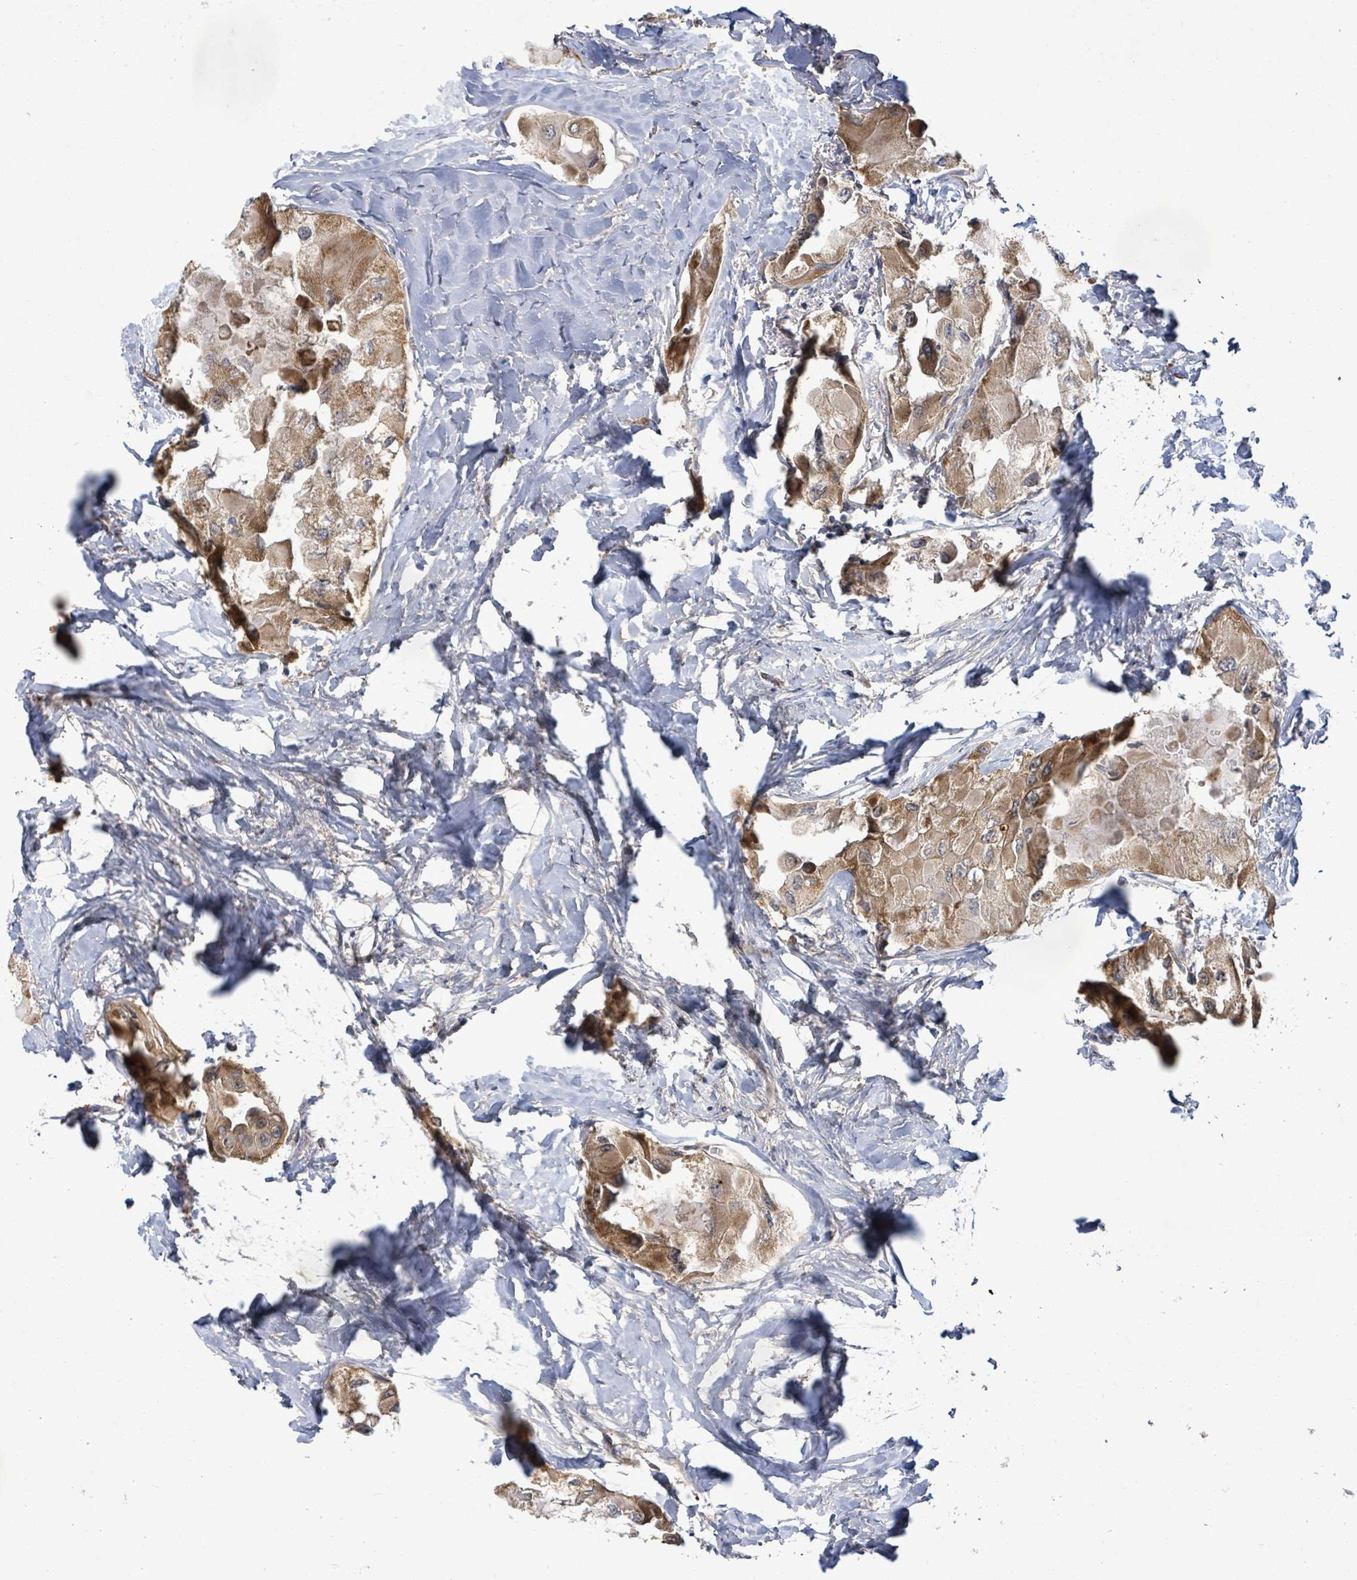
{"staining": {"intensity": "moderate", "quantity": ">75%", "location": "cytoplasmic/membranous"}, "tissue": "thyroid cancer", "cell_type": "Tumor cells", "image_type": "cancer", "snomed": [{"axis": "morphology", "description": "Normal tissue, NOS"}, {"axis": "morphology", "description": "Papillary adenocarcinoma, NOS"}, {"axis": "topography", "description": "Thyroid gland"}], "caption": "A brown stain labels moderate cytoplasmic/membranous positivity of a protein in human thyroid cancer (papillary adenocarcinoma) tumor cells.", "gene": "KBTBD11", "patient": {"sex": "female", "age": 59}}